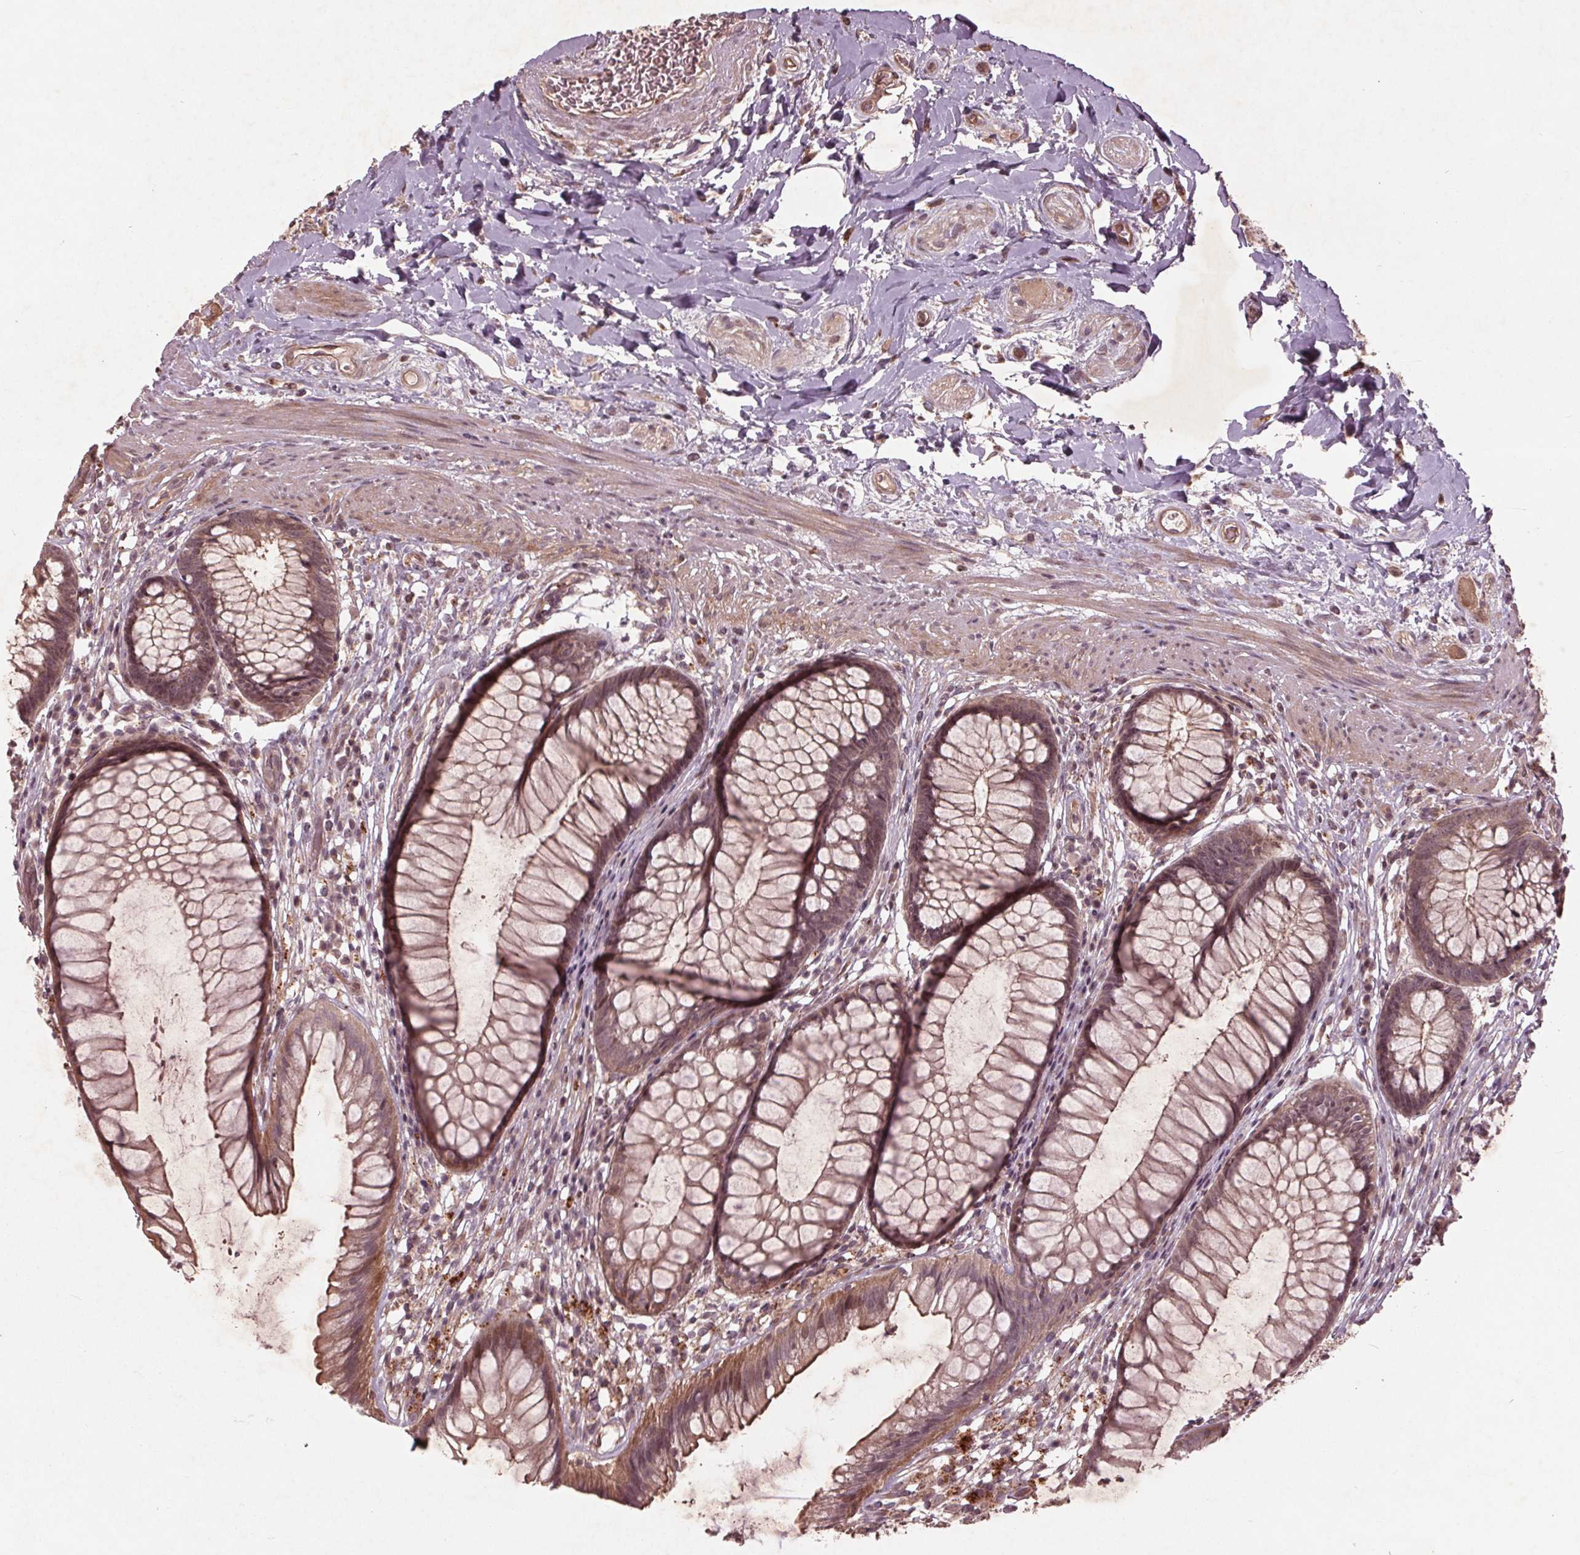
{"staining": {"intensity": "weak", "quantity": ">75%", "location": "cytoplasmic/membranous,nuclear"}, "tissue": "rectum", "cell_type": "Glandular cells", "image_type": "normal", "snomed": [{"axis": "morphology", "description": "Normal tissue, NOS"}, {"axis": "topography", "description": "Smooth muscle"}, {"axis": "topography", "description": "Rectum"}], "caption": "A histopathology image showing weak cytoplasmic/membranous,nuclear staining in about >75% of glandular cells in benign rectum, as visualized by brown immunohistochemical staining.", "gene": "CDKL4", "patient": {"sex": "male", "age": 53}}